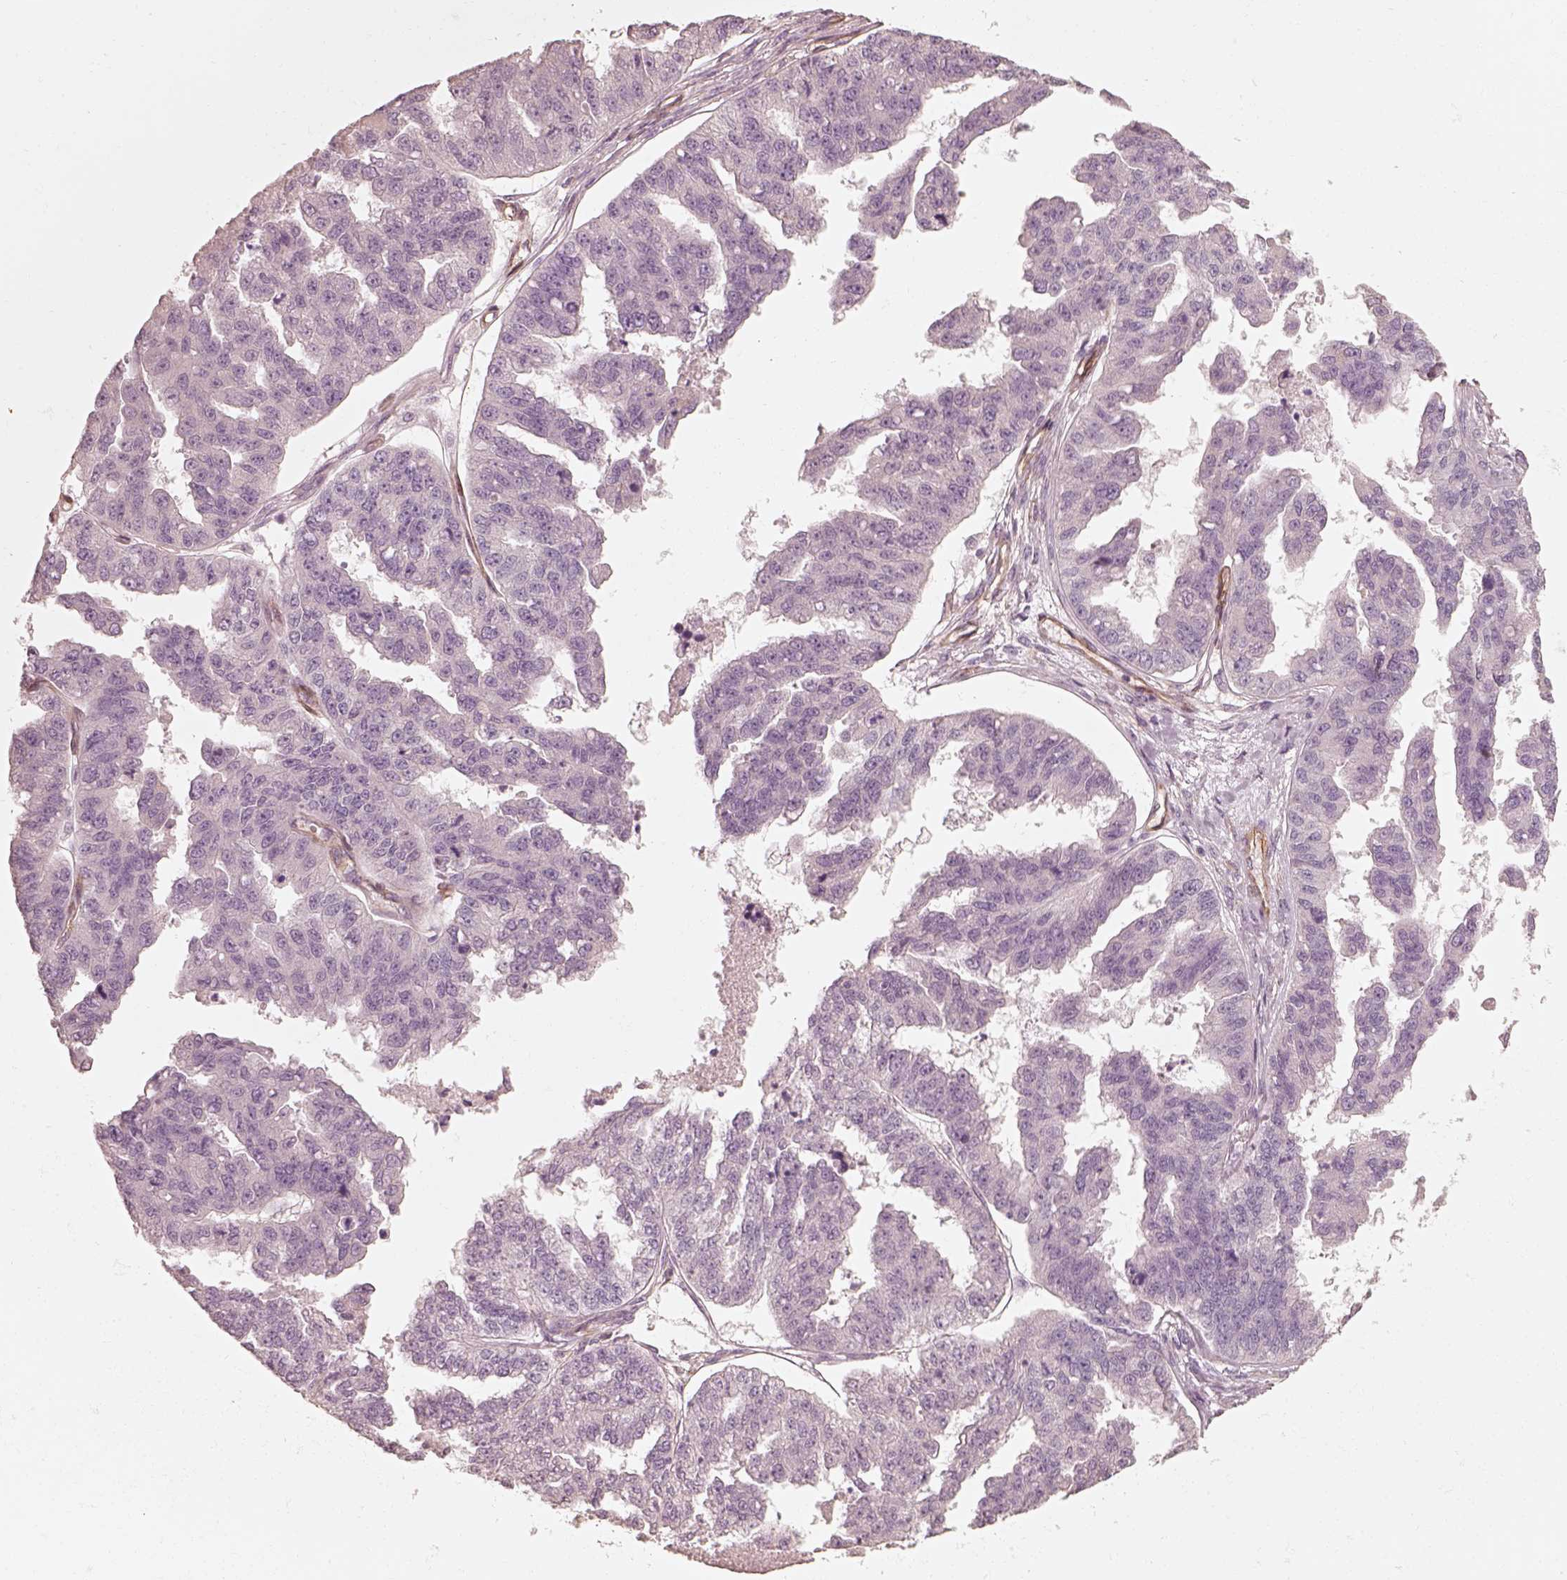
{"staining": {"intensity": "negative", "quantity": "none", "location": "none"}, "tissue": "ovarian cancer", "cell_type": "Tumor cells", "image_type": "cancer", "snomed": [{"axis": "morphology", "description": "Cystadenocarcinoma, serous, NOS"}, {"axis": "topography", "description": "Ovary"}], "caption": "Immunohistochemistry (IHC) of human ovarian cancer (serous cystadenocarcinoma) shows no staining in tumor cells.", "gene": "CRYM", "patient": {"sex": "female", "age": 58}}